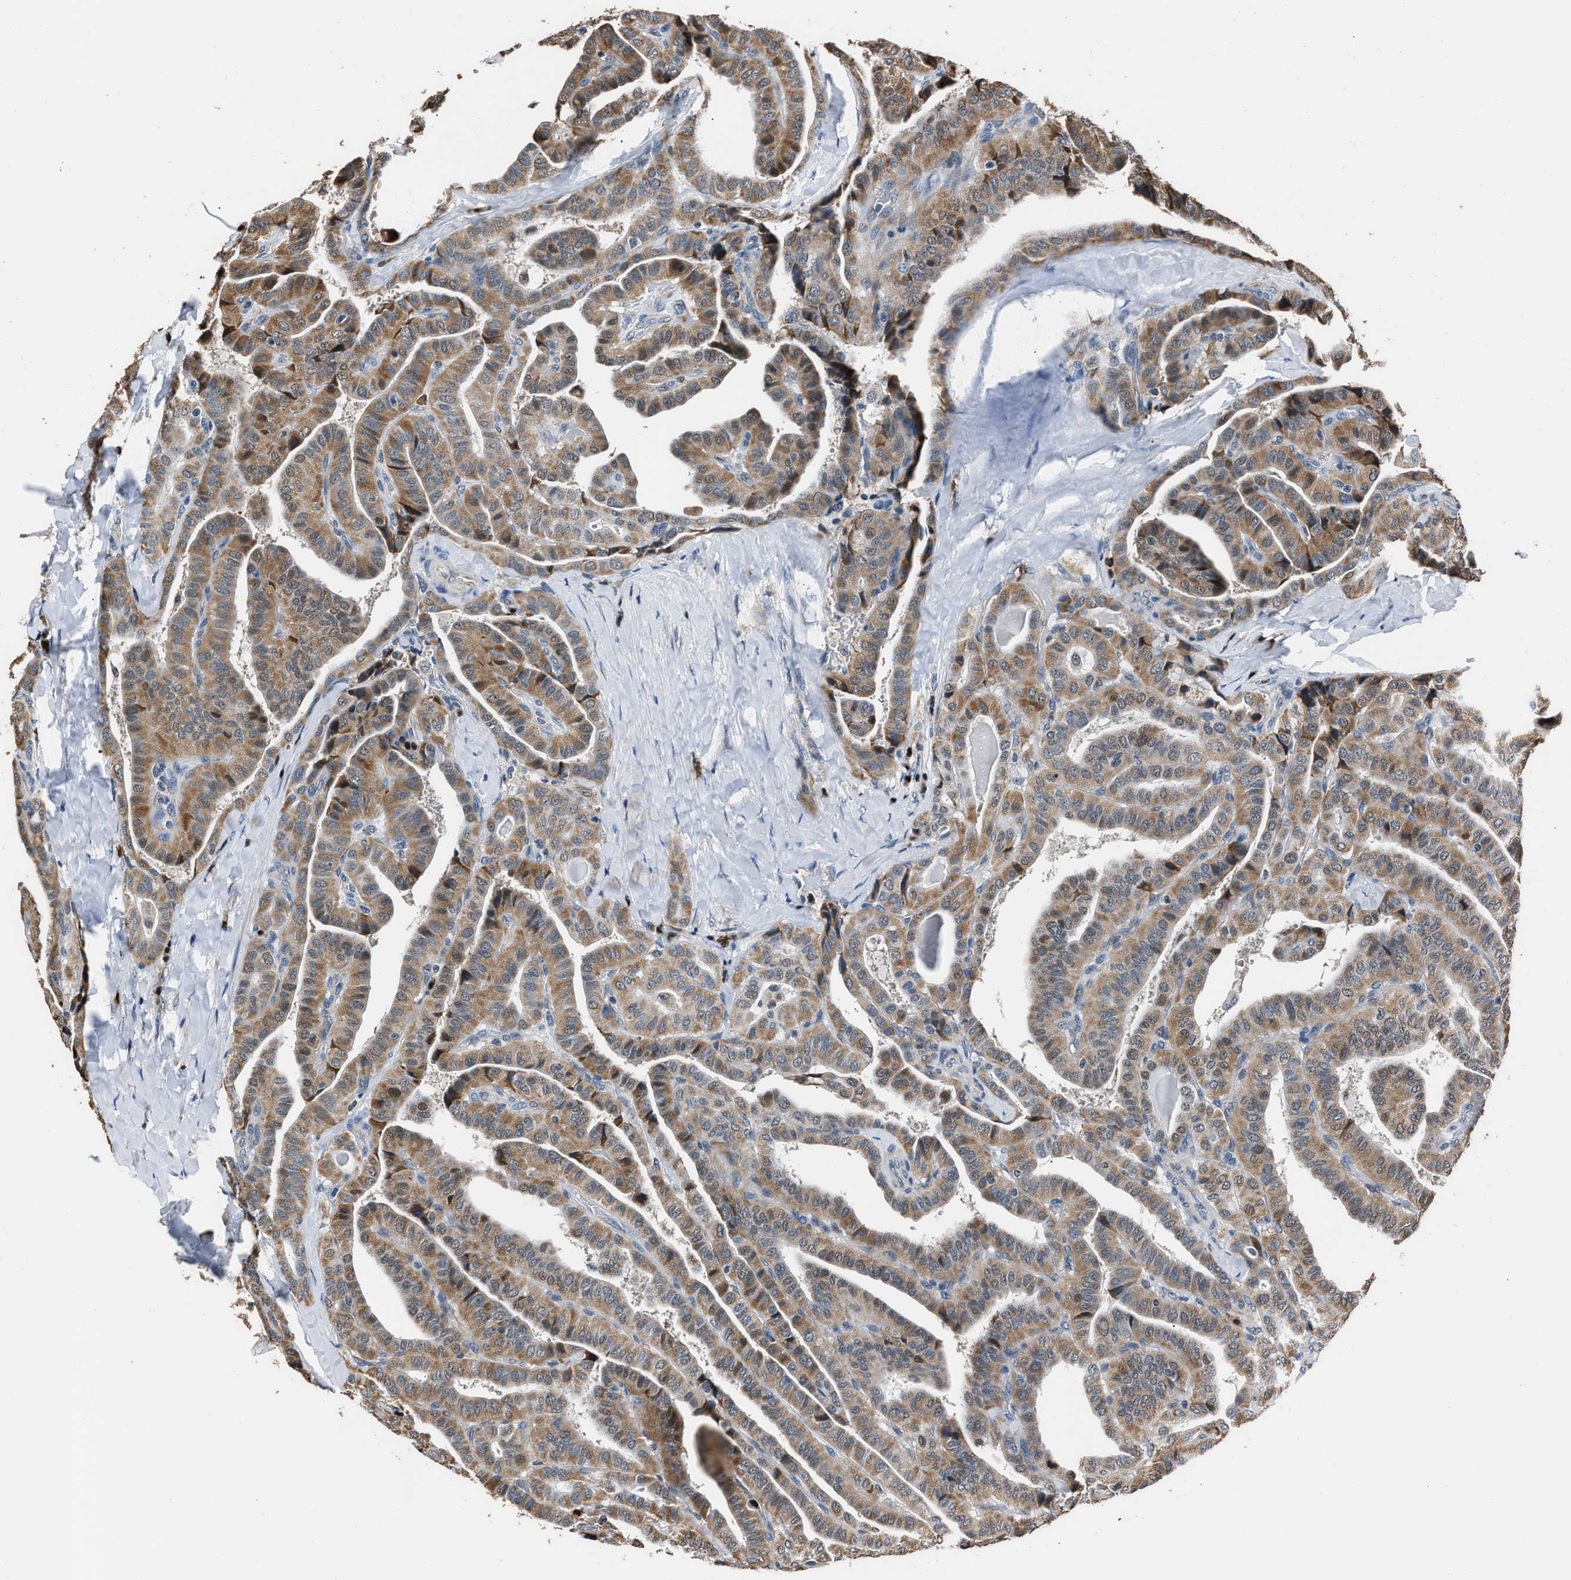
{"staining": {"intensity": "moderate", "quantity": ">75%", "location": "cytoplasmic/membranous"}, "tissue": "thyroid cancer", "cell_type": "Tumor cells", "image_type": "cancer", "snomed": [{"axis": "morphology", "description": "Papillary adenocarcinoma, NOS"}, {"axis": "topography", "description": "Thyroid gland"}], "caption": "Protein expression by immunohistochemistry shows moderate cytoplasmic/membranous positivity in approximately >75% of tumor cells in thyroid papillary adenocarcinoma.", "gene": "NSUN5", "patient": {"sex": "male", "age": 77}}